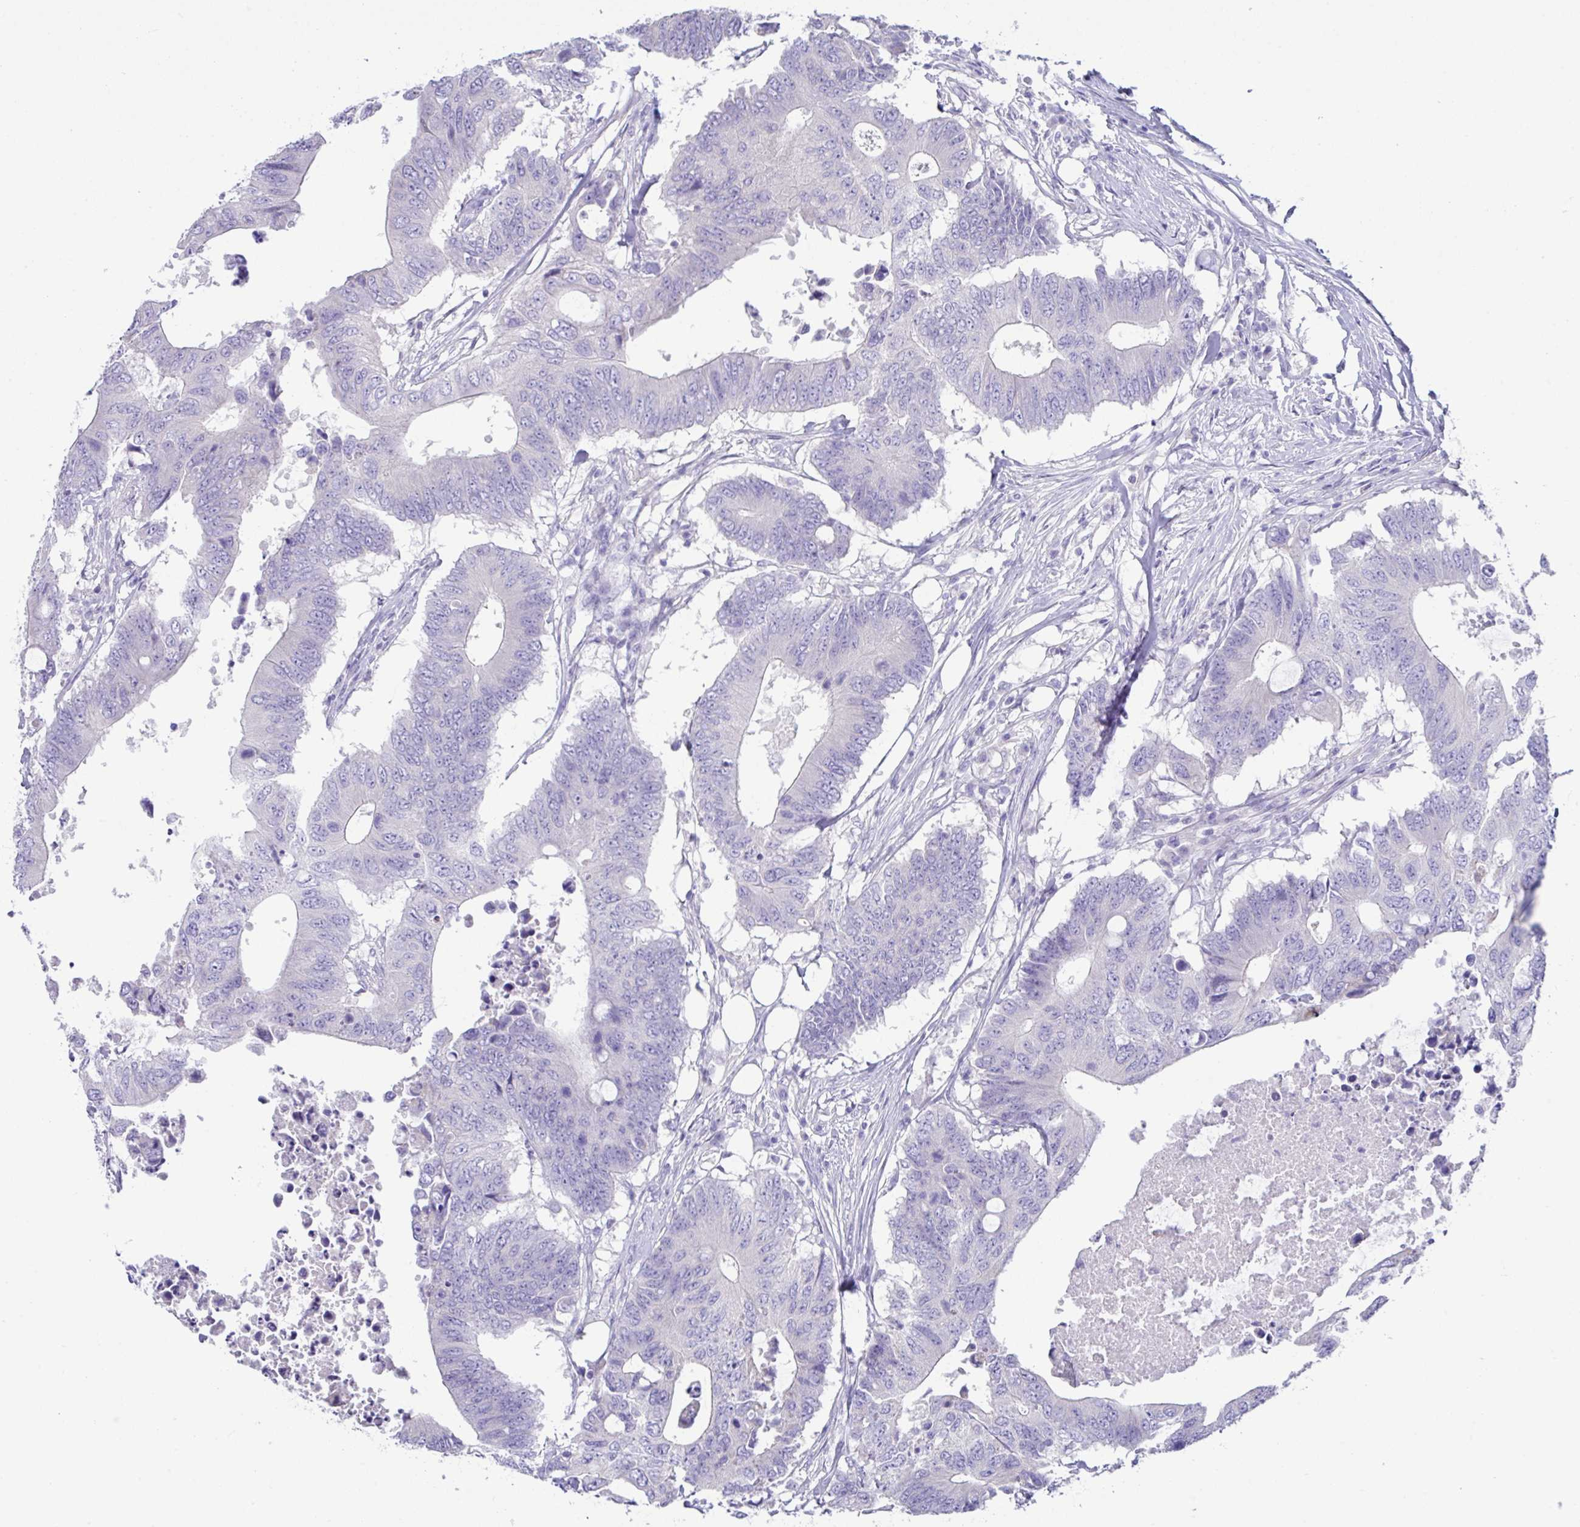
{"staining": {"intensity": "negative", "quantity": "none", "location": "none"}, "tissue": "colorectal cancer", "cell_type": "Tumor cells", "image_type": "cancer", "snomed": [{"axis": "morphology", "description": "Adenocarcinoma, NOS"}, {"axis": "topography", "description": "Colon"}], "caption": "Colorectal cancer was stained to show a protein in brown. There is no significant expression in tumor cells. (Immunohistochemistry (ihc), brightfield microscopy, high magnification).", "gene": "MED11", "patient": {"sex": "male", "age": 71}}